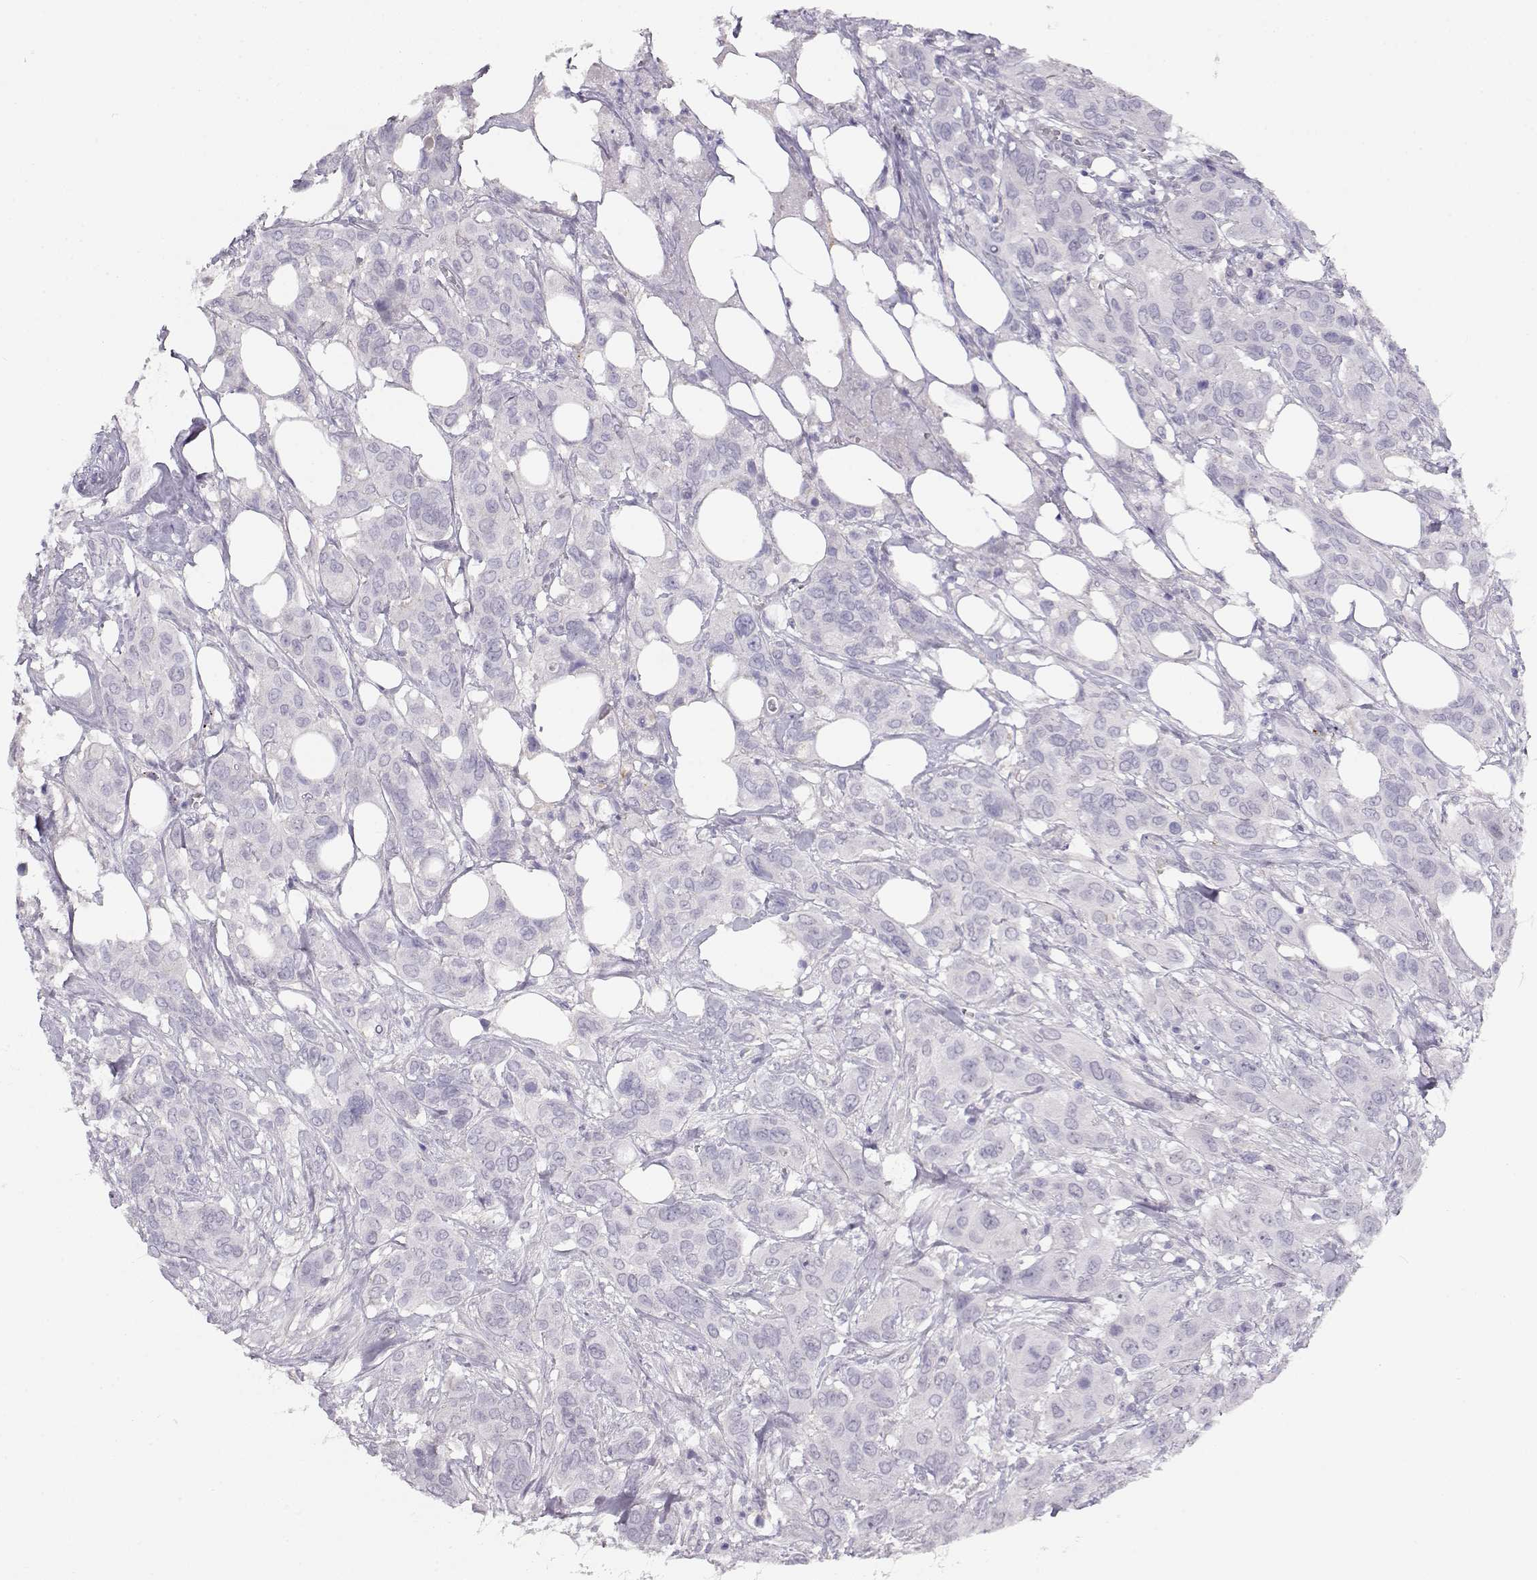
{"staining": {"intensity": "negative", "quantity": "none", "location": "none"}, "tissue": "urothelial cancer", "cell_type": "Tumor cells", "image_type": "cancer", "snomed": [{"axis": "morphology", "description": "Urothelial carcinoma, NOS"}, {"axis": "morphology", "description": "Urothelial carcinoma, High grade"}, {"axis": "topography", "description": "Urinary bladder"}], "caption": "Immunohistochemistry (IHC) photomicrograph of human high-grade urothelial carcinoma stained for a protein (brown), which demonstrates no positivity in tumor cells.", "gene": "NUTM1", "patient": {"sex": "male", "age": 63}}